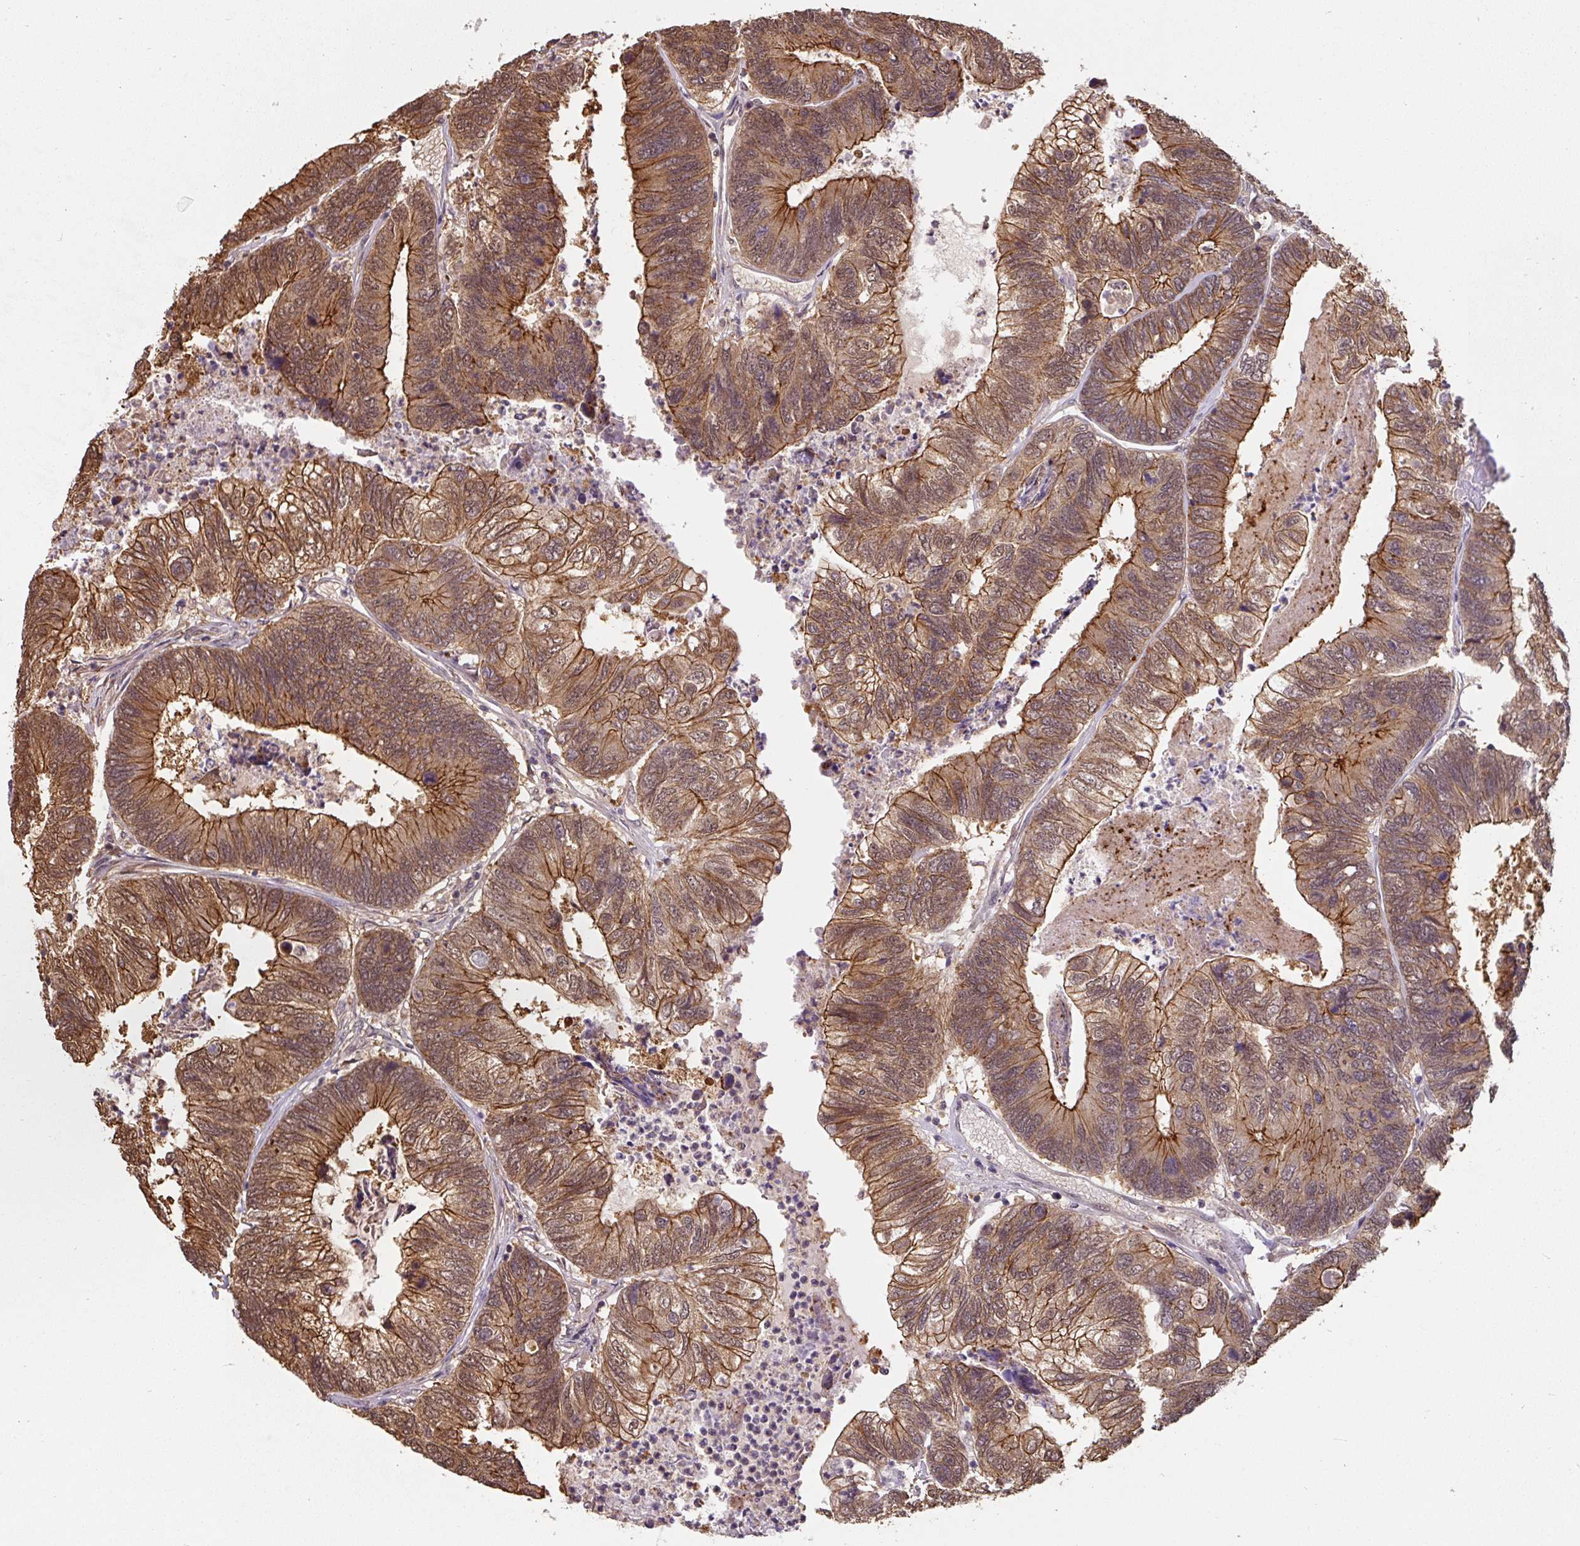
{"staining": {"intensity": "moderate", "quantity": ">75%", "location": "cytoplasmic/membranous,nuclear"}, "tissue": "colorectal cancer", "cell_type": "Tumor cells", "image_type": "cancer", "snomed": [{"axis": "morphology", "description": "Adenocarcinoma, NOS"}, {"axis": "topography", "description": "Colon"}], "caption": "The micrograph displays immunohistochemical staining of colorectal adenocarcinoma. There is moderate cytoplasmic/membranous and nuclear expression is appreciated in about >75% of tumor cells.", "gene": "ST13", "patient": {"sex": "female", "age": 67}}